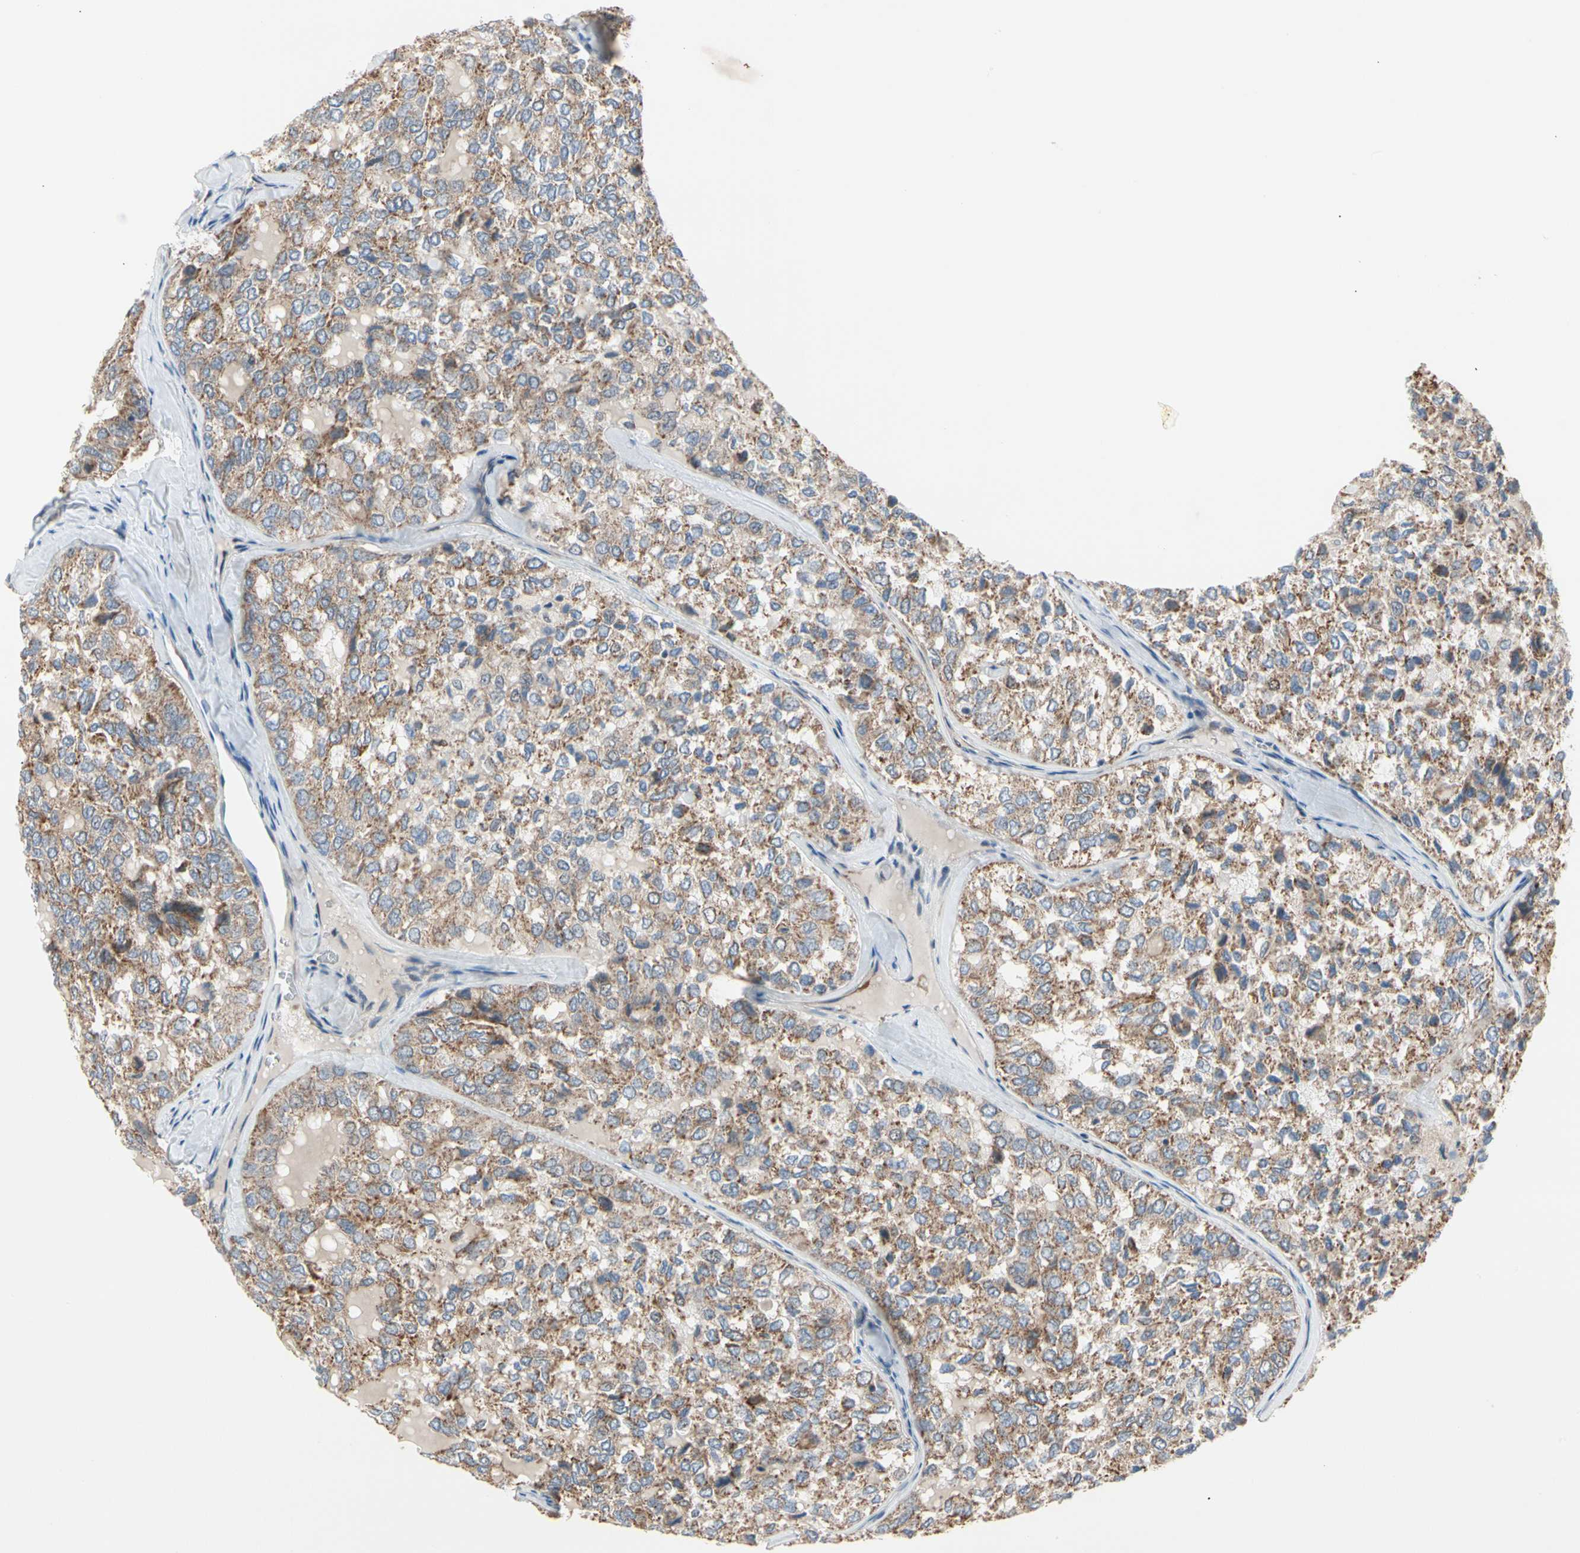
{"staining": {"intensity": "moderate", "quantity": ">75%", "location": "cytoplasmic/membranous"}, "tissue": "thyroid cancer", "cell_type": "Tumor cells", "image_type": "cancer", "snomed": [{"axis": "morphology", "description": "Follicular adenoma carcinoma, NOS"}, {"axis": "topography", "description": "Thyroid gland"}], "caption": "An image of human follicular adenoma carcinoma (thyroid) stained for a protein reveals moderate cytoplasmic/membranous brown staining in tumor cells. The protein is shown in brown color, while the nuclei are stained blue.", "gene": "MARK1", "patient": {"sex": "male", "age": 75}}